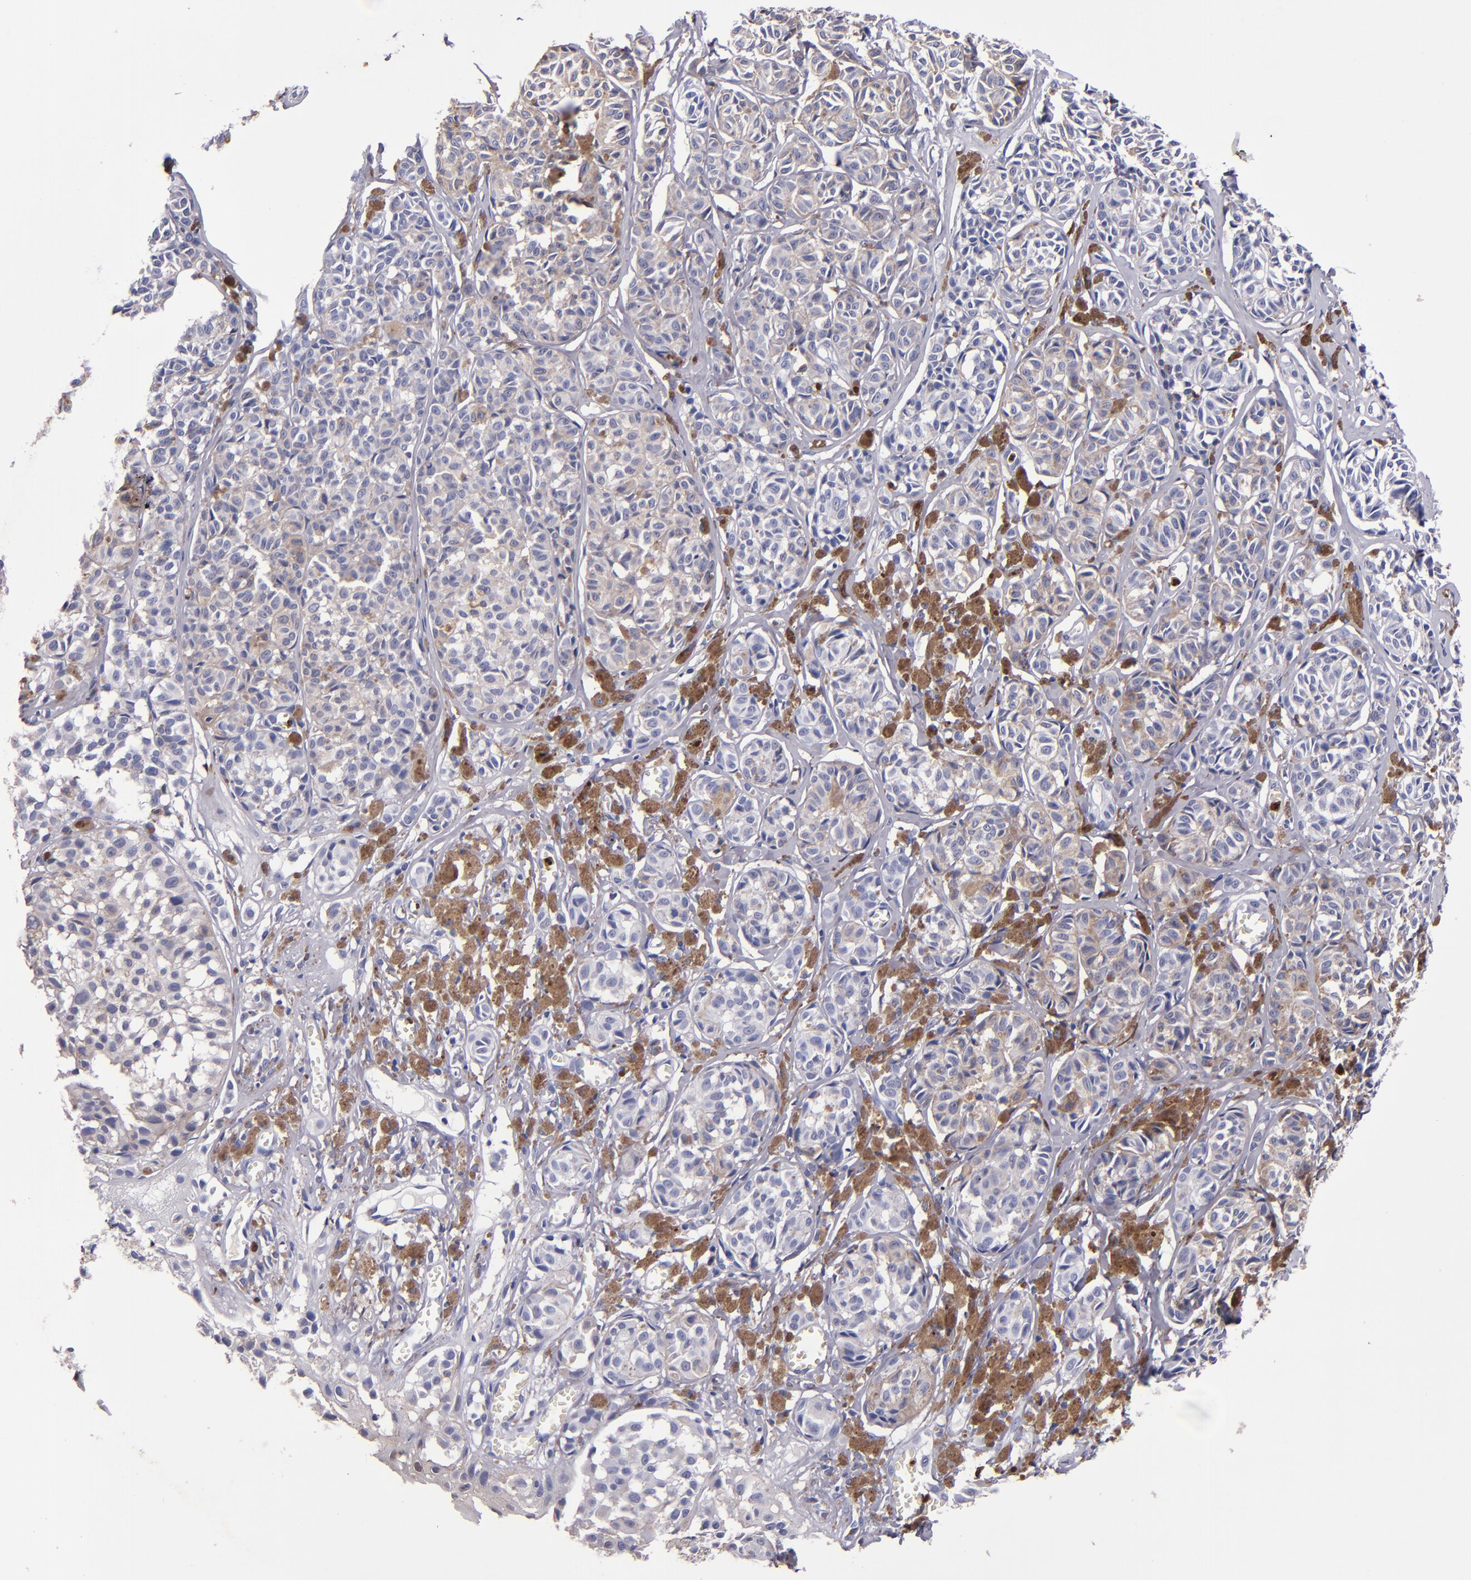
{"staining": {"intensity": "weak", "quantity": "25%-75%", "location": "cytoplasmic/membranous"}, "tissue": "melanoma", "cell_type": "Tumor cells", "image_type": "cancer", "snomed": [{"axis": "morphology", "description": "Malignant melanoma, NOS"}, {"axis": "topography", "description": "Skin"}], "caption": "Malignant melanoma stained with a brown dye reveals weak cytoplasmic/membranous positive positivity in about 25%-75% of tumor cells.", "gene": "S100A8", "patient": {"sex": "male", "age": 76}}